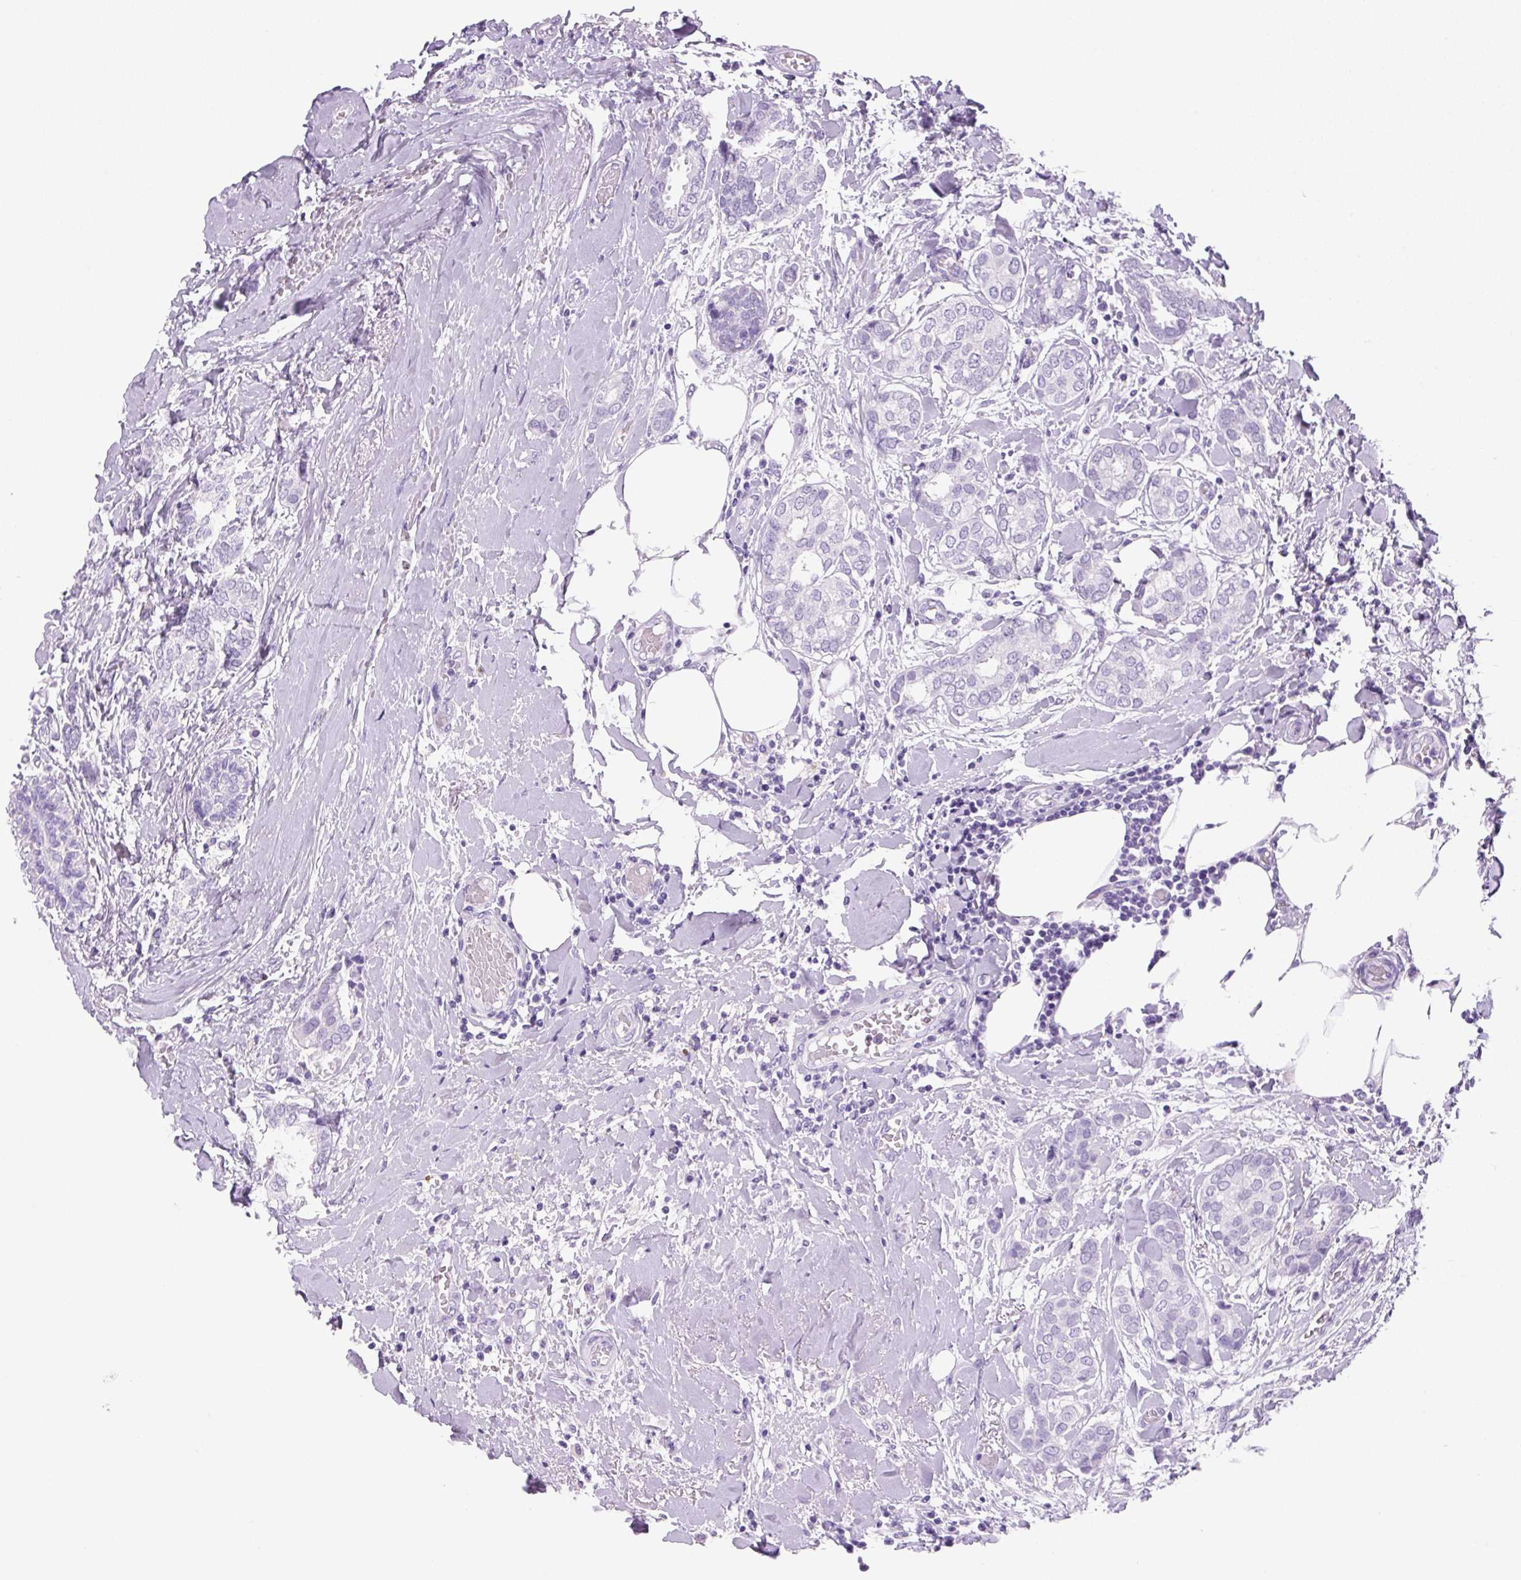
{"staining": {"intensity": "negative", "quantity": "none", "location": "none"}, "tissue": "breast cancer", "cell_type": "Tumor cells", "image_type": "cancer", "snomed": [{"axis": "morphology", "description": "Duct carcinoma"}, {"axis": "topography", "description": "Breast"}], "caption": "This micrograph is of breast intraductal carcinoma stained with immunohistochemistry (IHC) to label a protein in brown with the nuclei are counter-stained blue. There is no staining in tumor cells. The staining is performed using DAB brown chromogen with nuclei counter-stained in using hematoxylin.", "gene": "PRRT1", "patient": {"sex": "female", "age": 73}}